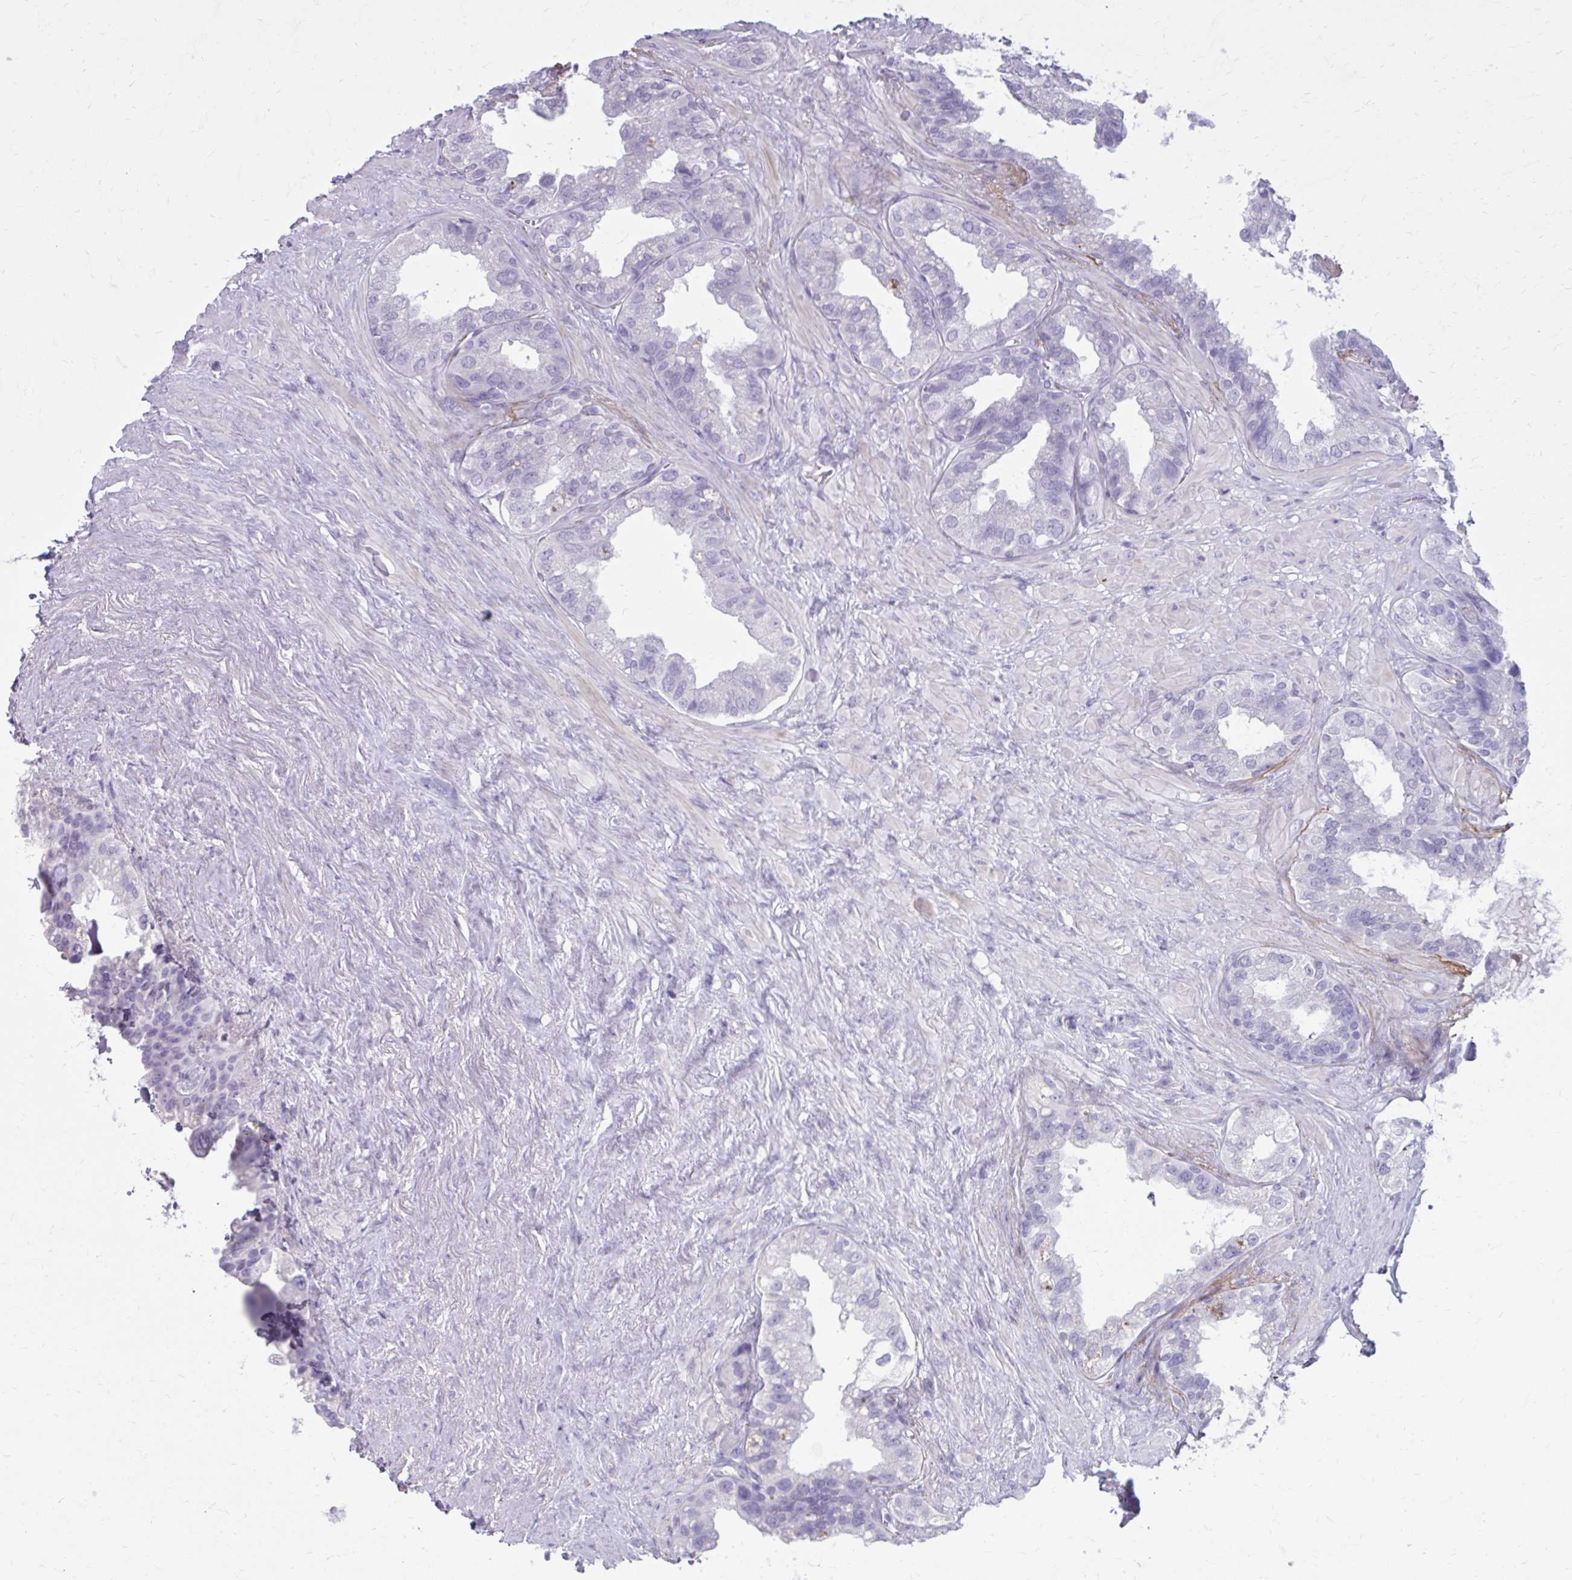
{"staining": {"intensity": "negative", "quantity": "none", "location": "none"}, "tissue": "seminal vesicle", "cell_type": "Glandular cells", "image_type": "normal", "snomed": [{"axis": "morphology", "description": "Normal tissue, NOS"}, {"axis": "topography", "description": "Seminal veicle"}, {"axis": "topography", "description": "Peripheral nerve tissue"}], "caption": "Glandular cells are negative for brown protein staining in normal seminal vesicle. The staining is performed using DAB brown chromogen with nuclei counter-stained in using hematoxylin.", "gene": "OR4B1", "patient": {"sex": "male", "age": 76}}